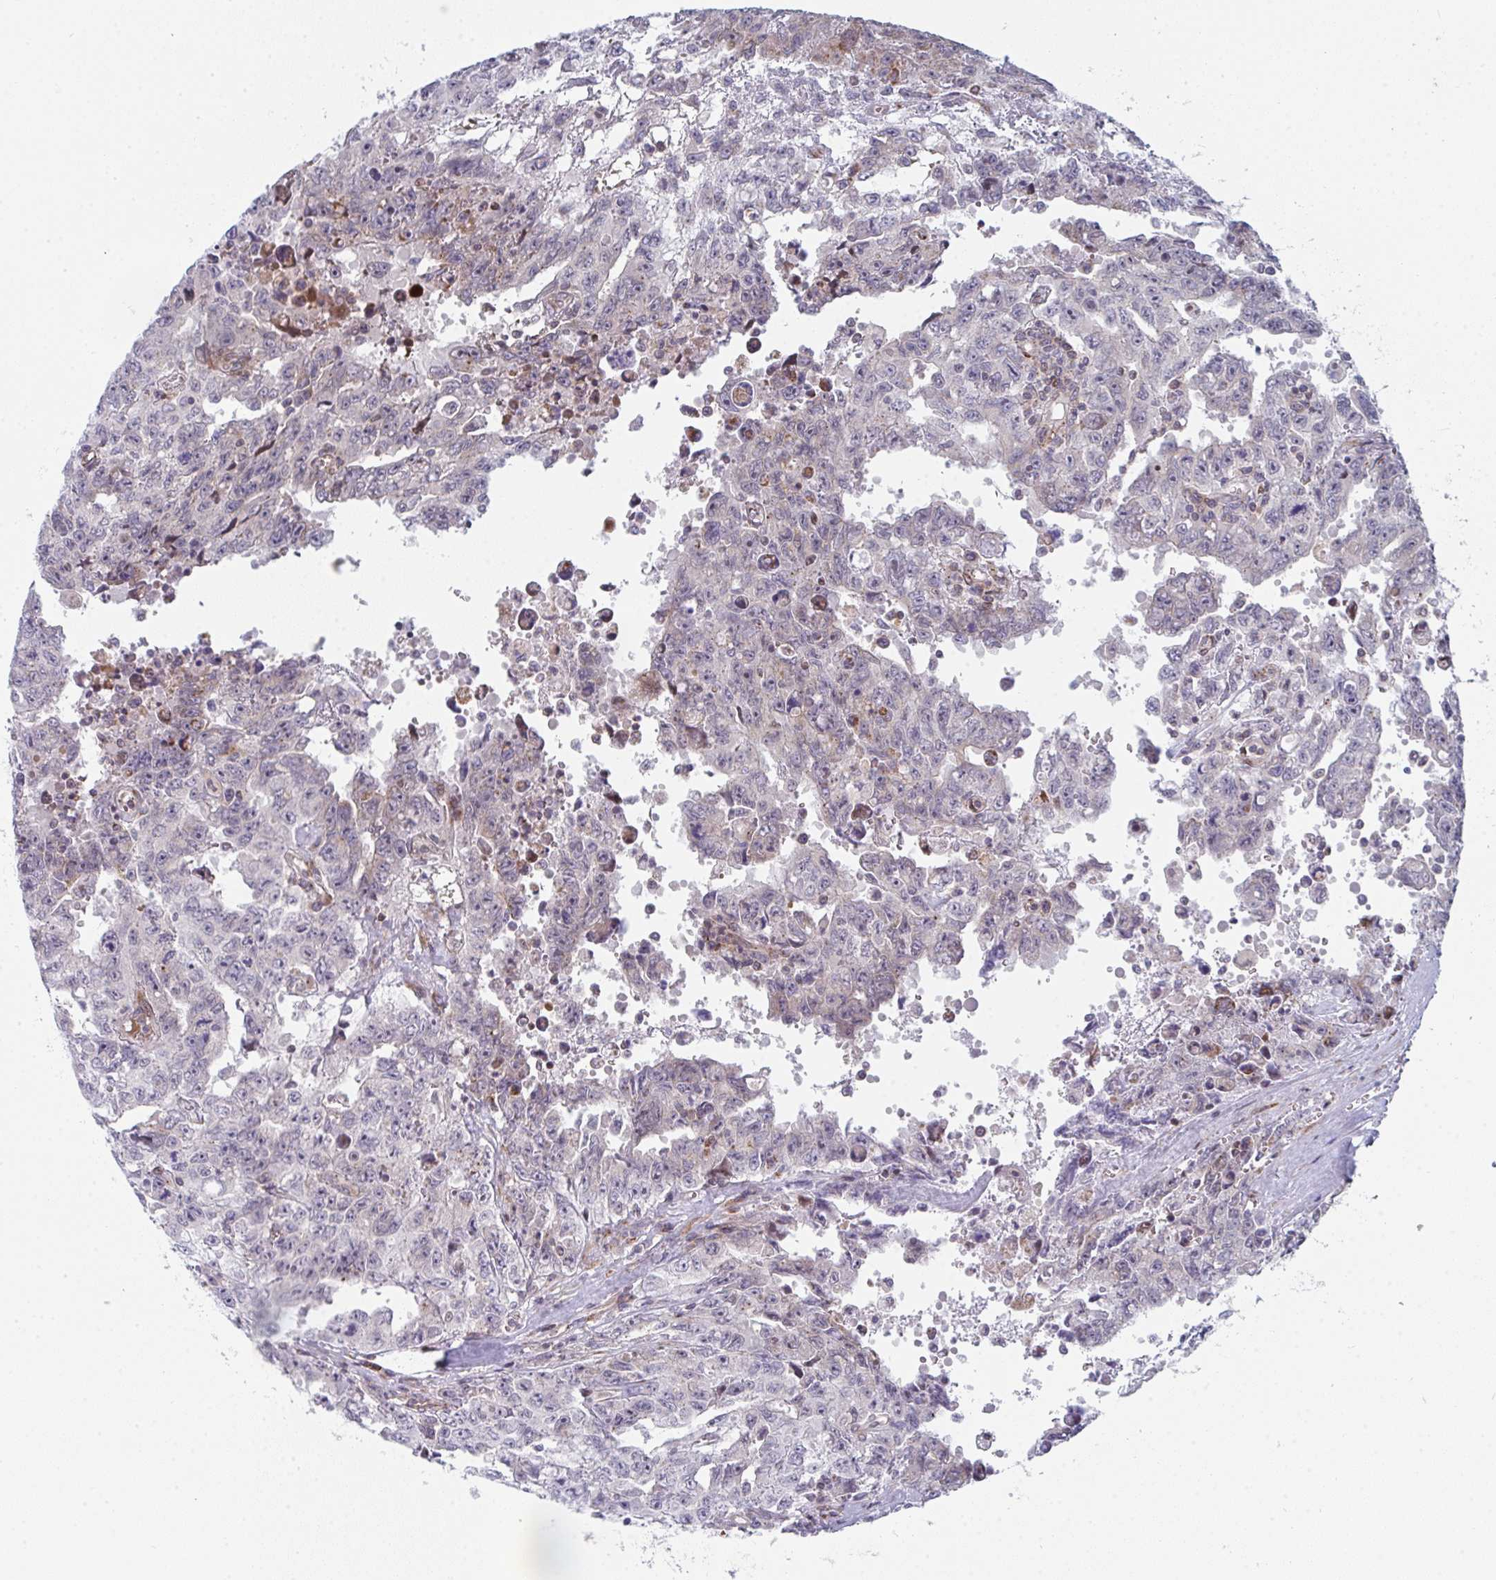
{"staining": {"intensity": "negative", "quantity": "none", "location": "none"}, "tissue": "testis cancer", "cell_type": "Tumor cells", "image_type": "cancer", "snomed": [{"axis": "morphology", "description": "Carcinoma, Embryonal, NOS"}, {"axis": "topography", "description": "Testis"}], "caption": "IHC photomicrograph of neoplastic tissue: testis embryonal carcinoma stained with DAB (3,3'-diaminobenzidine) exhibits no significant protein staining in tumor cells.", "gene": "PRKCH", "patient": {"sex": "male", "age": 24}}